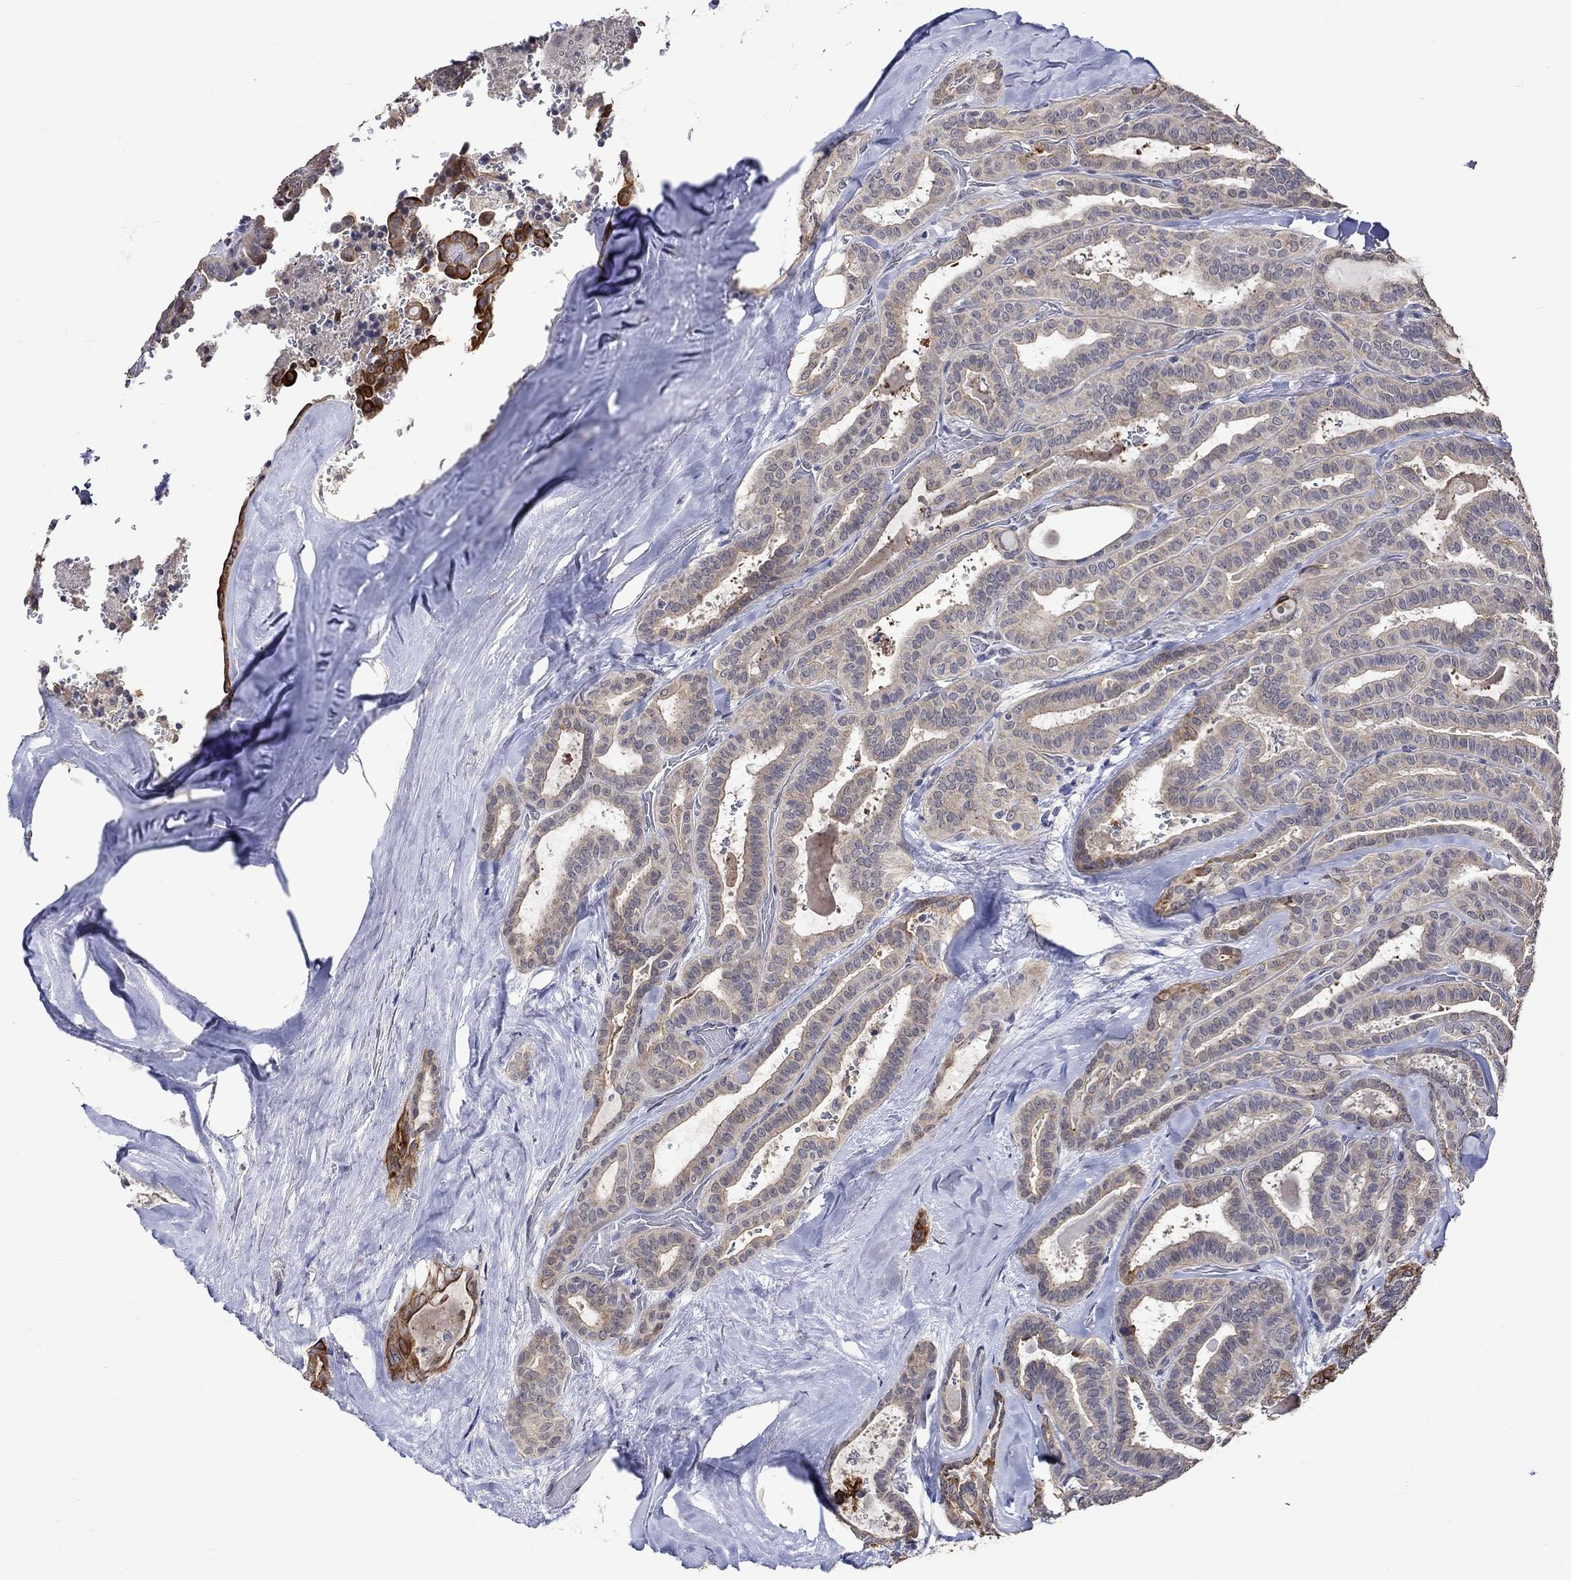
{"staining": {"intensity": "moderate", "quantity": "25%-75%", "location": "cytoplasmic/membranous"}, "tissue": "thyroid cancer", "cell_type": "Tumor cells", "image_type": "cancer", "snomed": [{"axis": "morphology", "description": "Papillary adenocarcinoma, NOS"}, {"axis": "topography", "description": "Thyroid gland"}], "caption": "Thyroid papillary adenocarcinoma stained for a protein (brown) exhibits moderate cytoplasmic/membranous positive positivity in about 25%-75% of tumor cells.", "gene": "DDX3Y", "patient": {"sex": "female", "age": 39}}